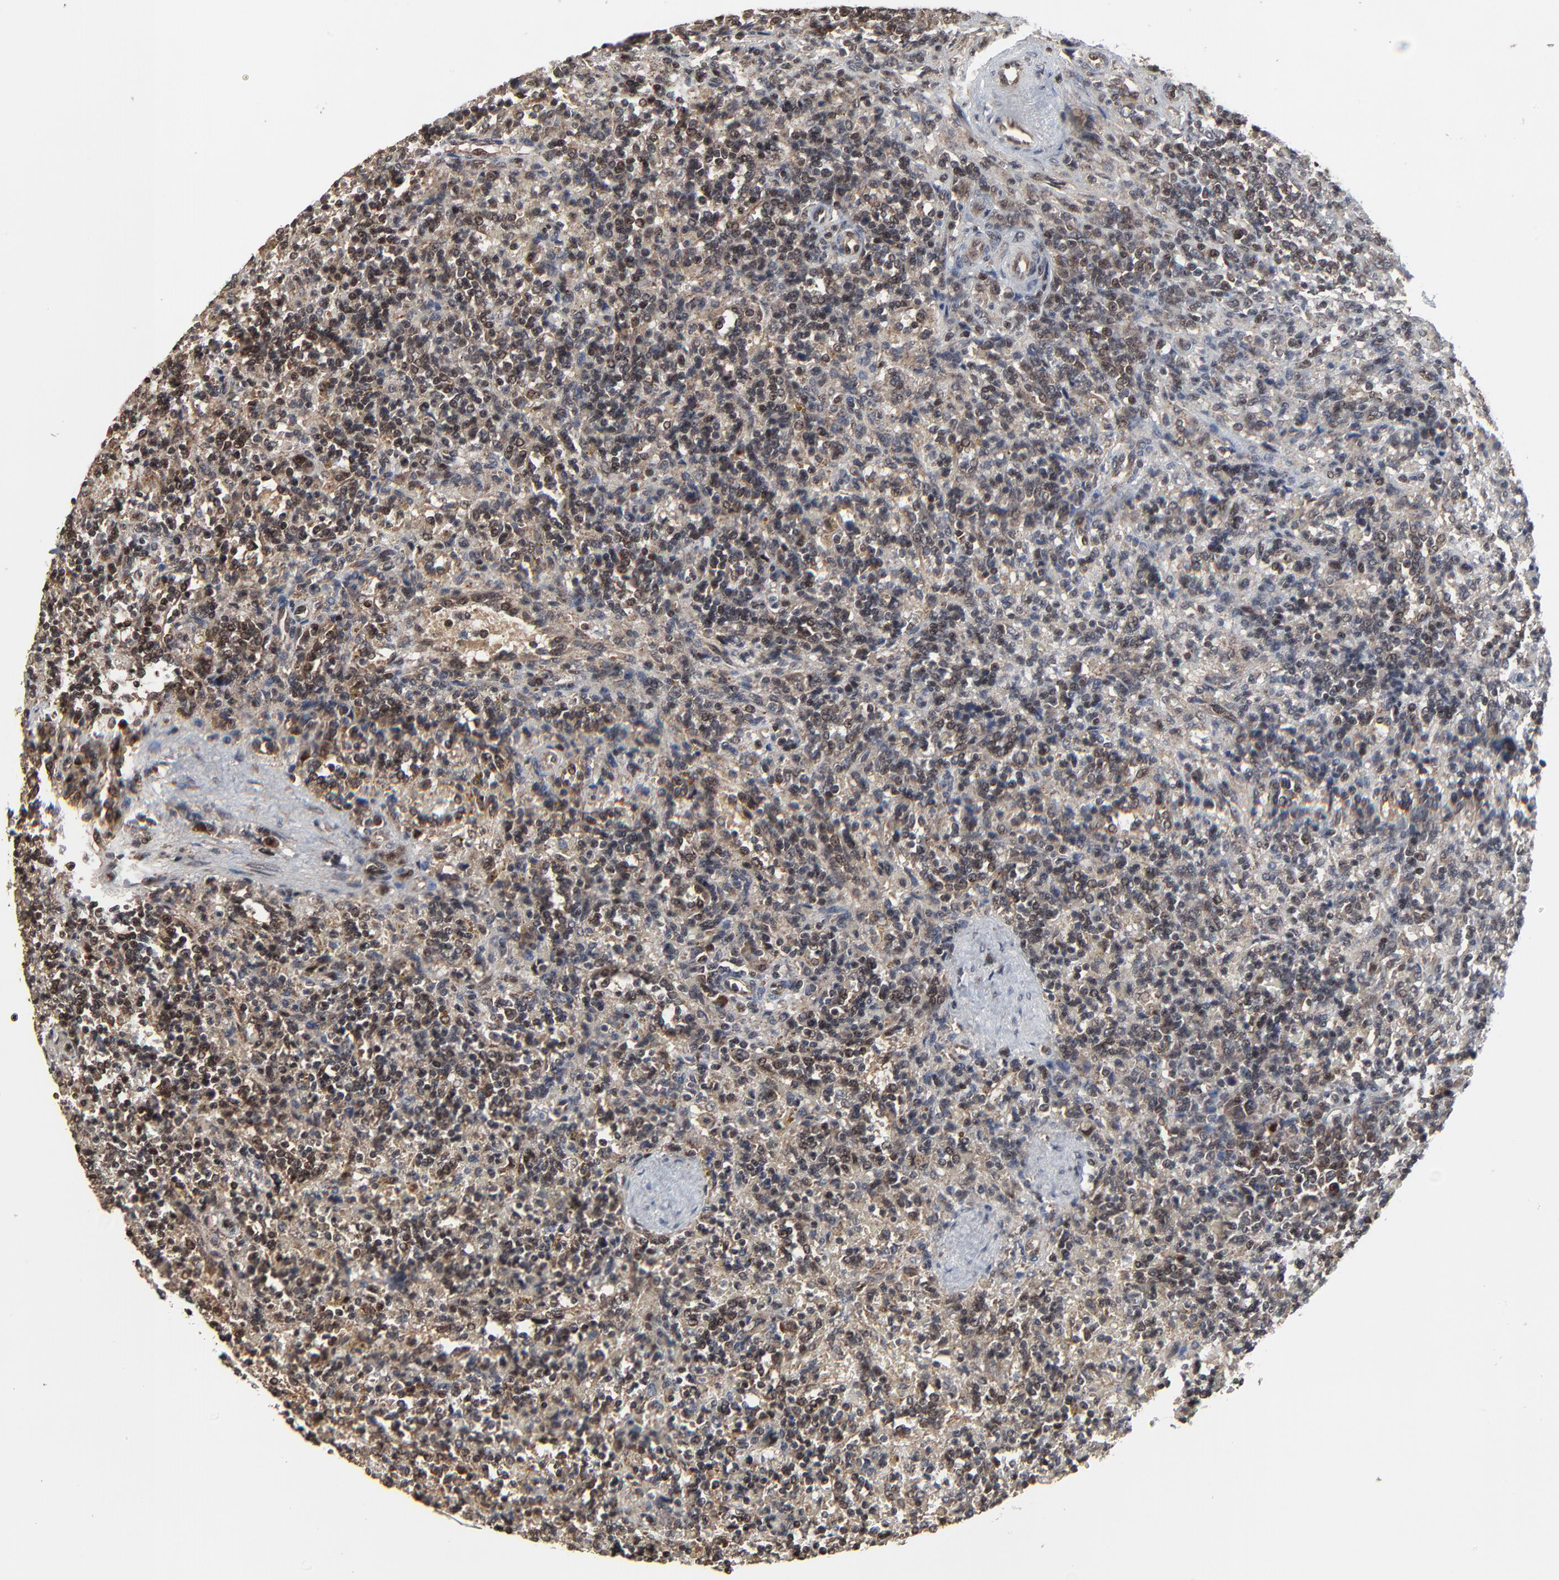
{"staining": {"intensity": "weak", "quantity": "25%-75%", "location": "cytoplasmic/membranous,nuclear"}, "tissue": "lymphoma", "cell_type": "Tumor cells", "image_type": "cancer", "snomed": [{"axis": "morphology", "description": "Malignant lymphoma, non-Hodgkin's type, Low grade"}, {"axis": "topography", "description": "Spleen"}], "caption": "Weak cytoplasmic/membranous and nuclear protein positivity is seen in approximately 25%-75% of tumor cells in lymphoma.", "gene": "RHOJ", "patient": {"sex": "male", "age": 67}}